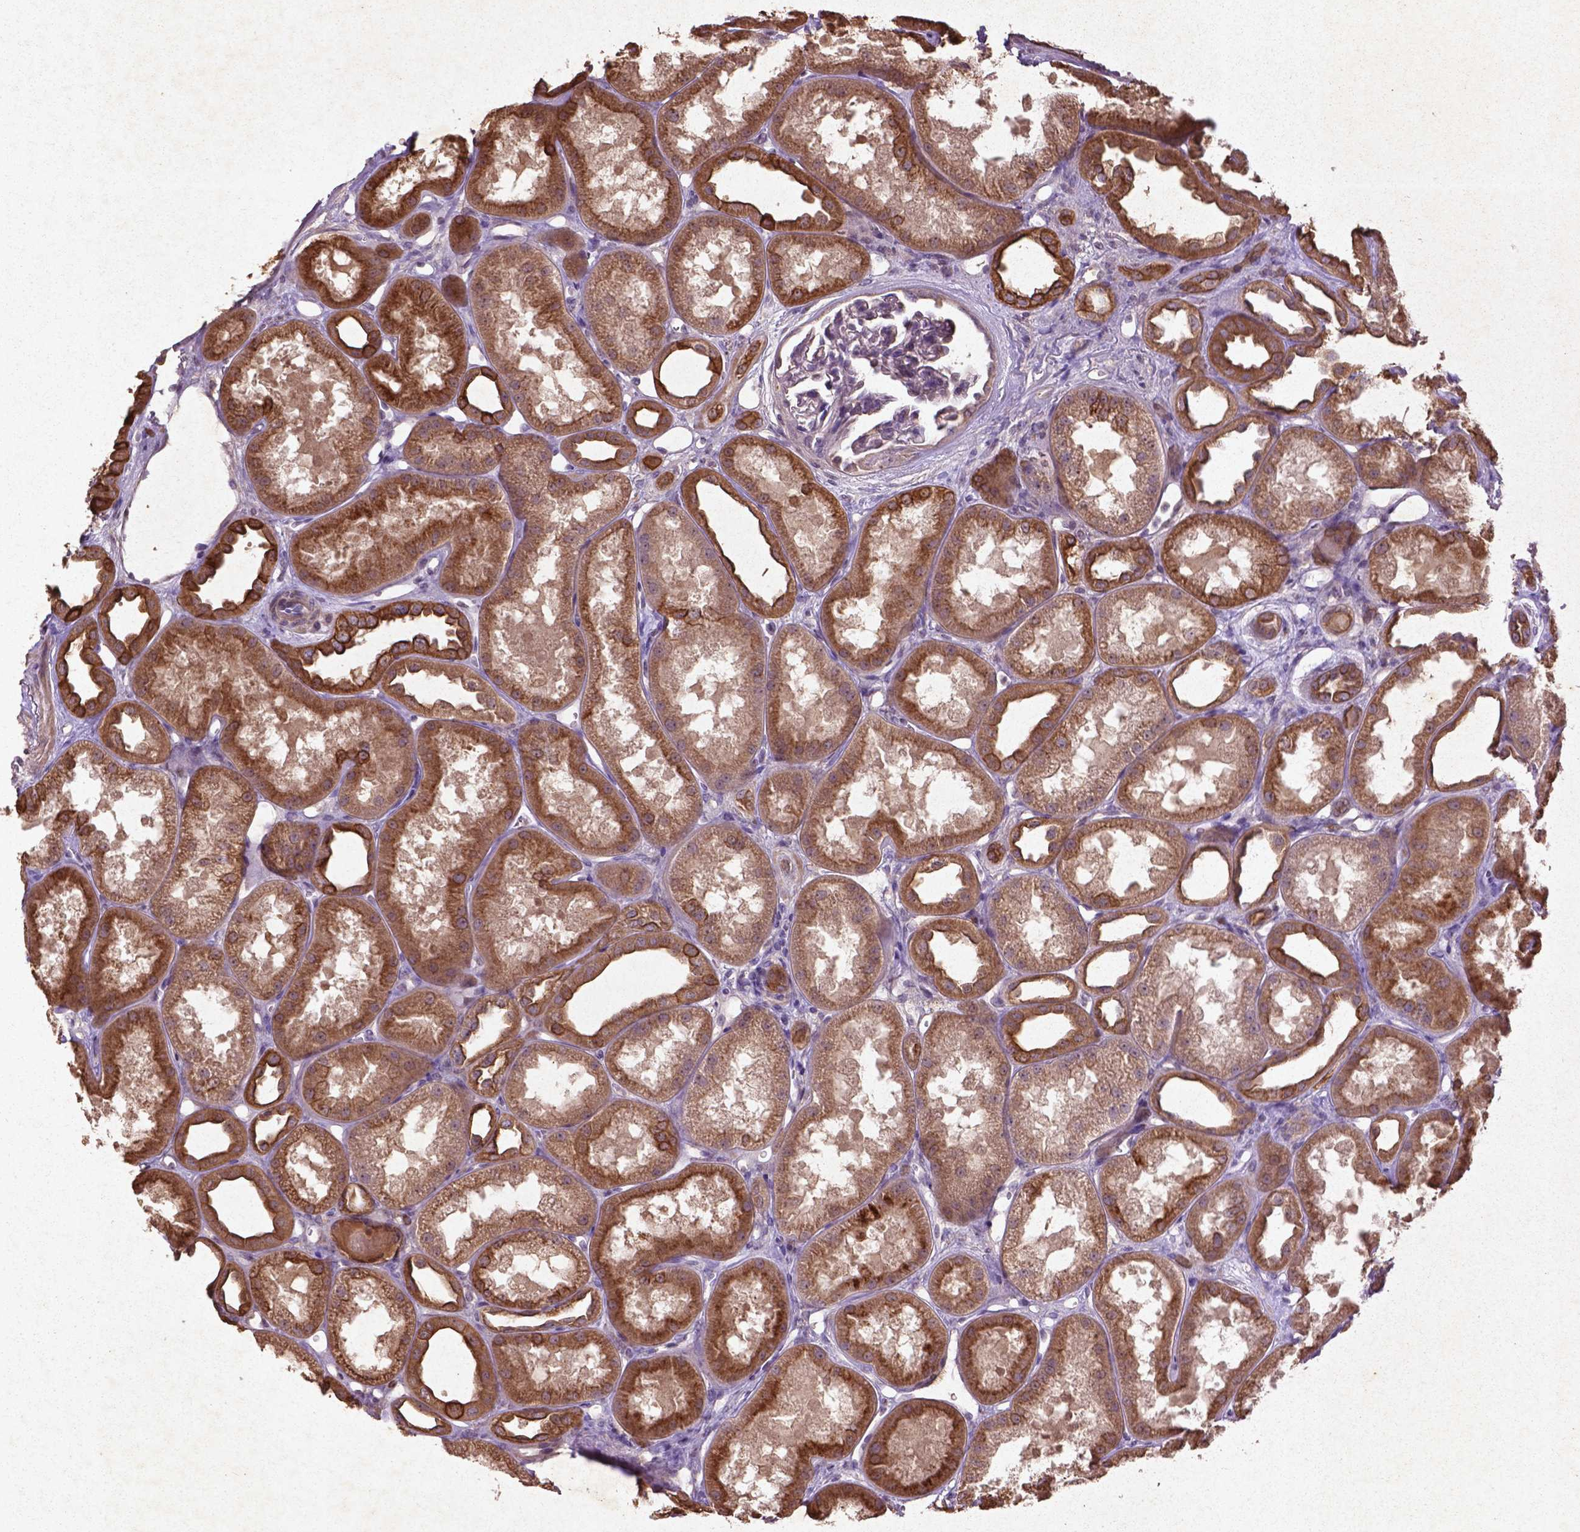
{"staining": {"intensity": "negative", "quantity": "none", "location": "none"}, "tissue": "kidney", "cell_type": "Cells in glomeruli", "image_type": "normal", "snomed": [{"axis": "morphology", "description": "Normal tissue, NOS"}, {"axis": "topography", "description": "Kidney"}], "caption": "Human kidney stained for a protein using IHC displays no expression in cells in glomeruli.", "gene": "COQ2", "patient": {"sex": "male", "age": 61}}